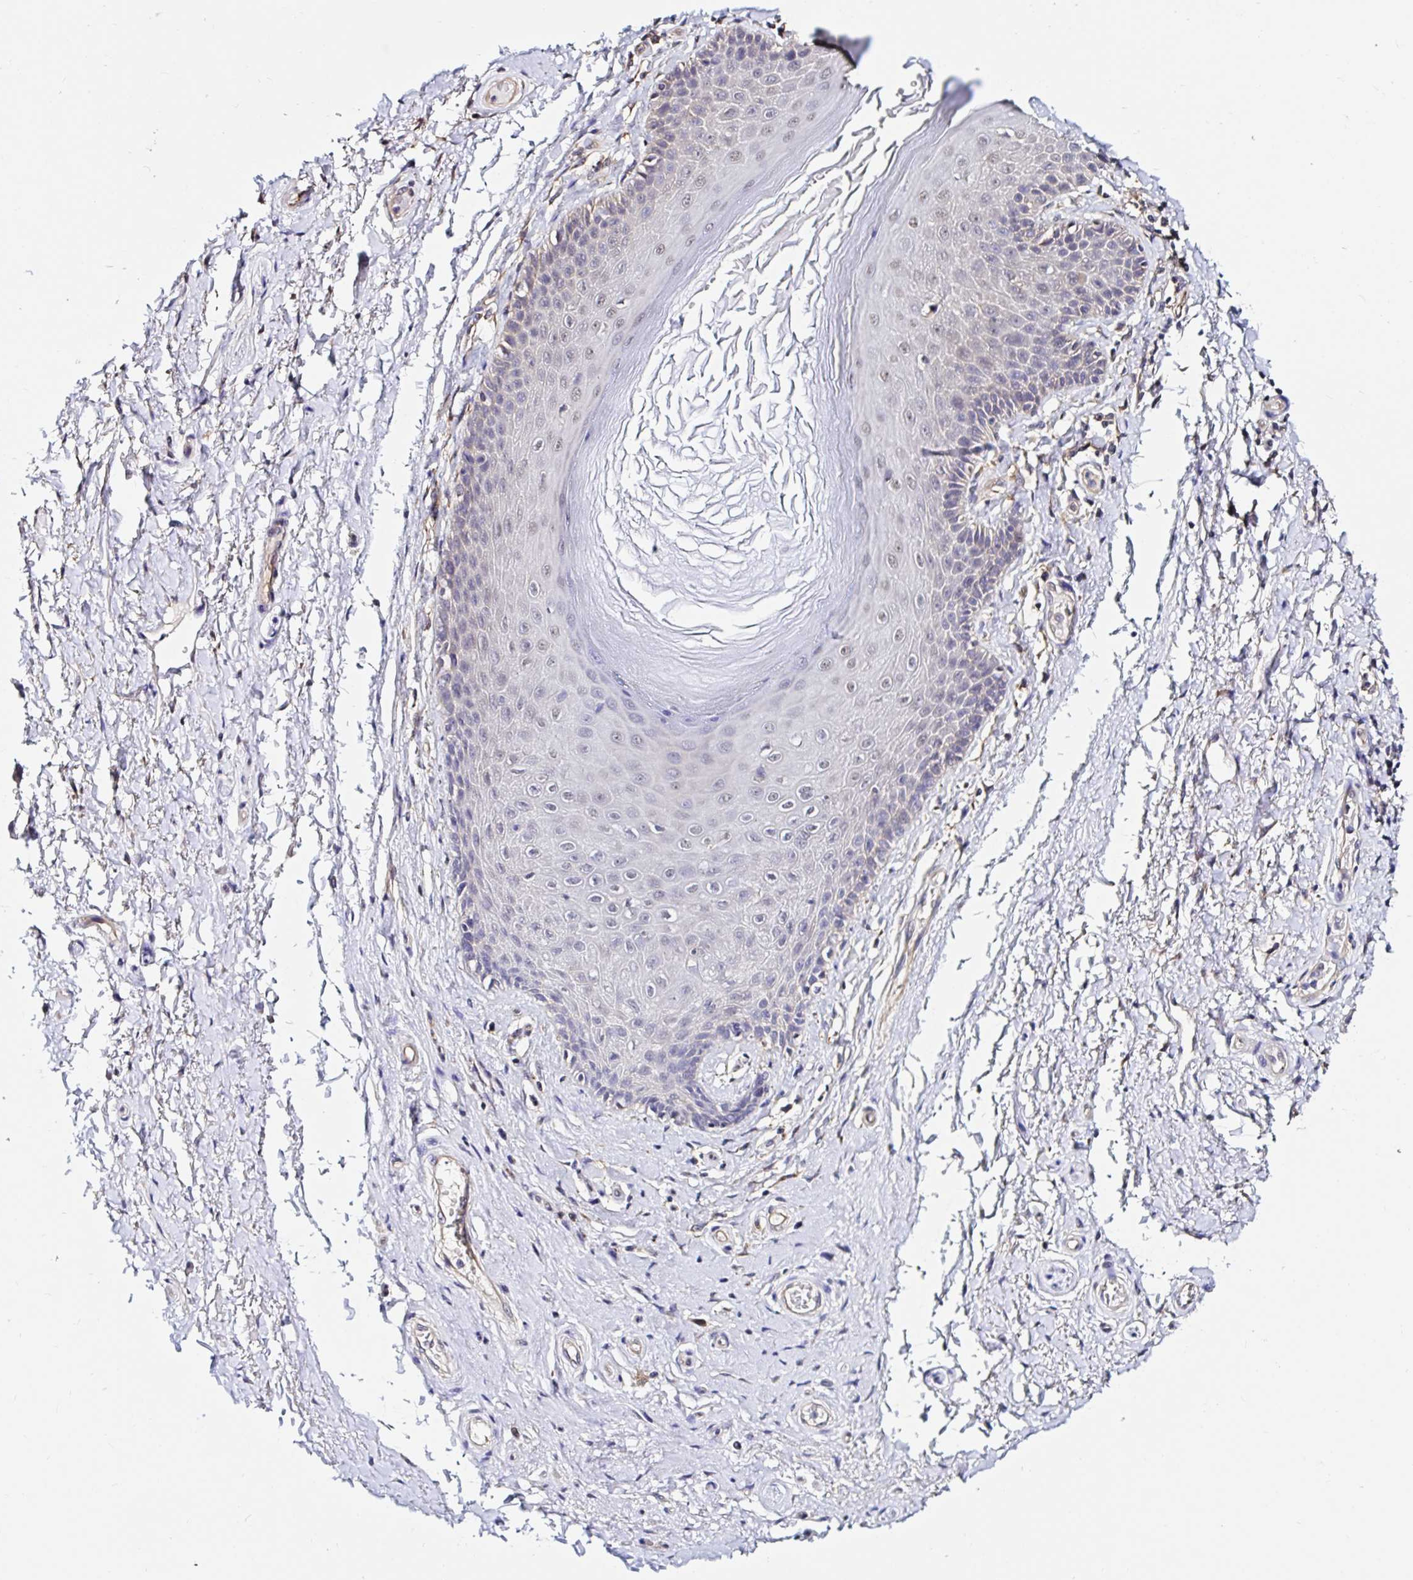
{"staining": {"intensity": "negative", "quantity": "none", "location": "none"}, "tissue": "adipose tissue", "cell_type": "Adipocytes", "image_type": "normal", "snomed": [{"axis": "morphology", "description": "Normal tissue, NOS"}, {"axis": "topography", "description": "Peripheral nerve tissue"}], "caption": "High power microscopy image of an immunohistochemistry micrograph of unremarkable adipose tissue, revealing no significant staining in adipocytes. The staining is performed using DAB brown chromogen with nuclei counter-stained in using hematoxylin.", "gene": "RSRP1", "patient": {"sex": "male", "age": 51}}